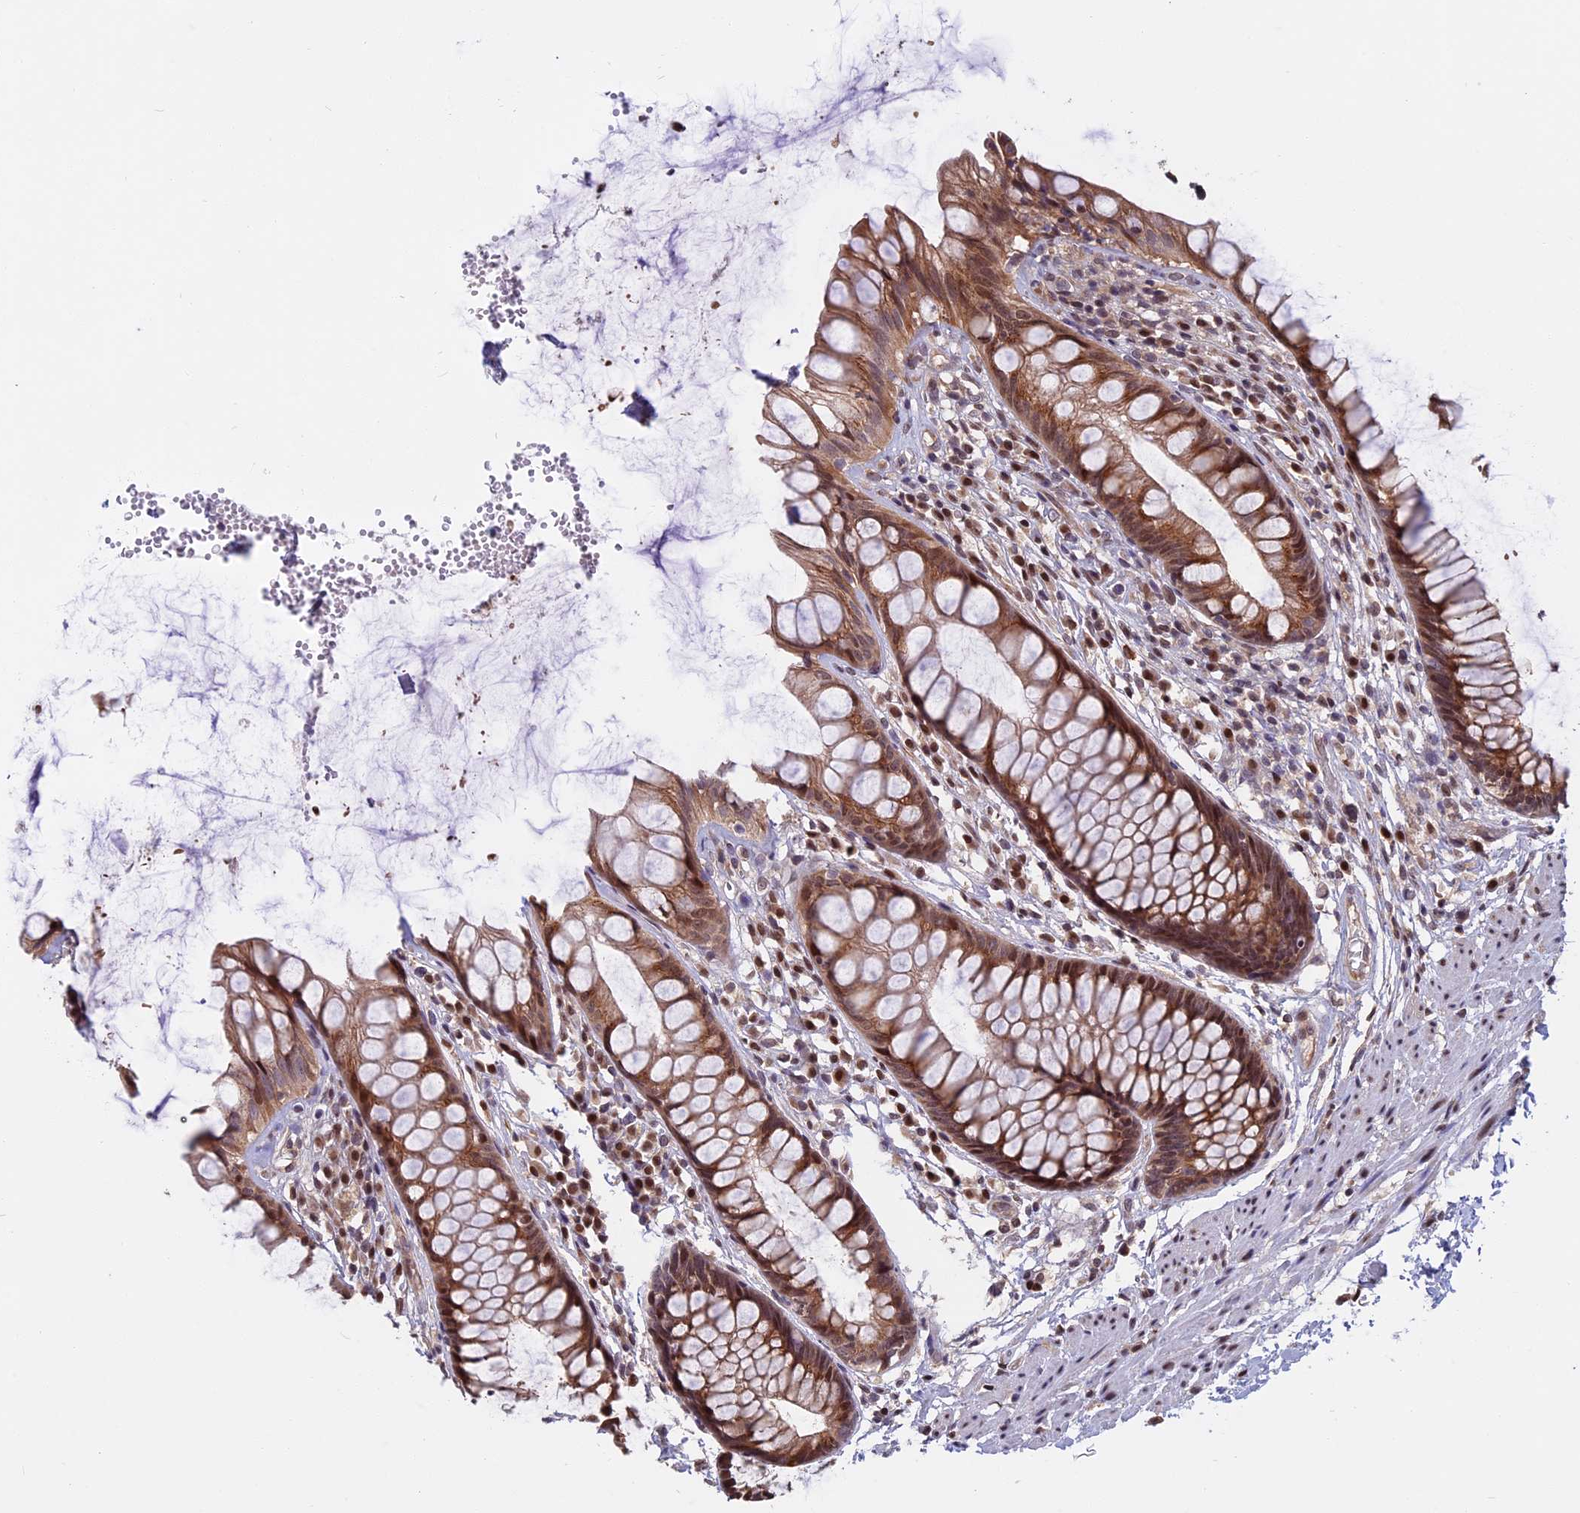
{"staining": {"intensity": "moderate", "quantity": ">75%", "location": "cytoplasmic/membranous,nuclear"}, "tissue": "rectum", "cell_type": "Glandular cells", "image_type": "normal", "snomed": [{"axis": "morphology", "description": "Normal tissue, NOS"}, {"axis": "topography", "description": "Rectum"}], "caption": "Benign rectum demonstrates moderate cytoplasmic/membranous,nuclear expression in approximately >75% of glandular cells, visualized by immunohistochemistry. (DAB IHC with brightfield microscopy, high magnification).", "gene": "CCDC113", "patient": {"sex": "male", "age": 74}}